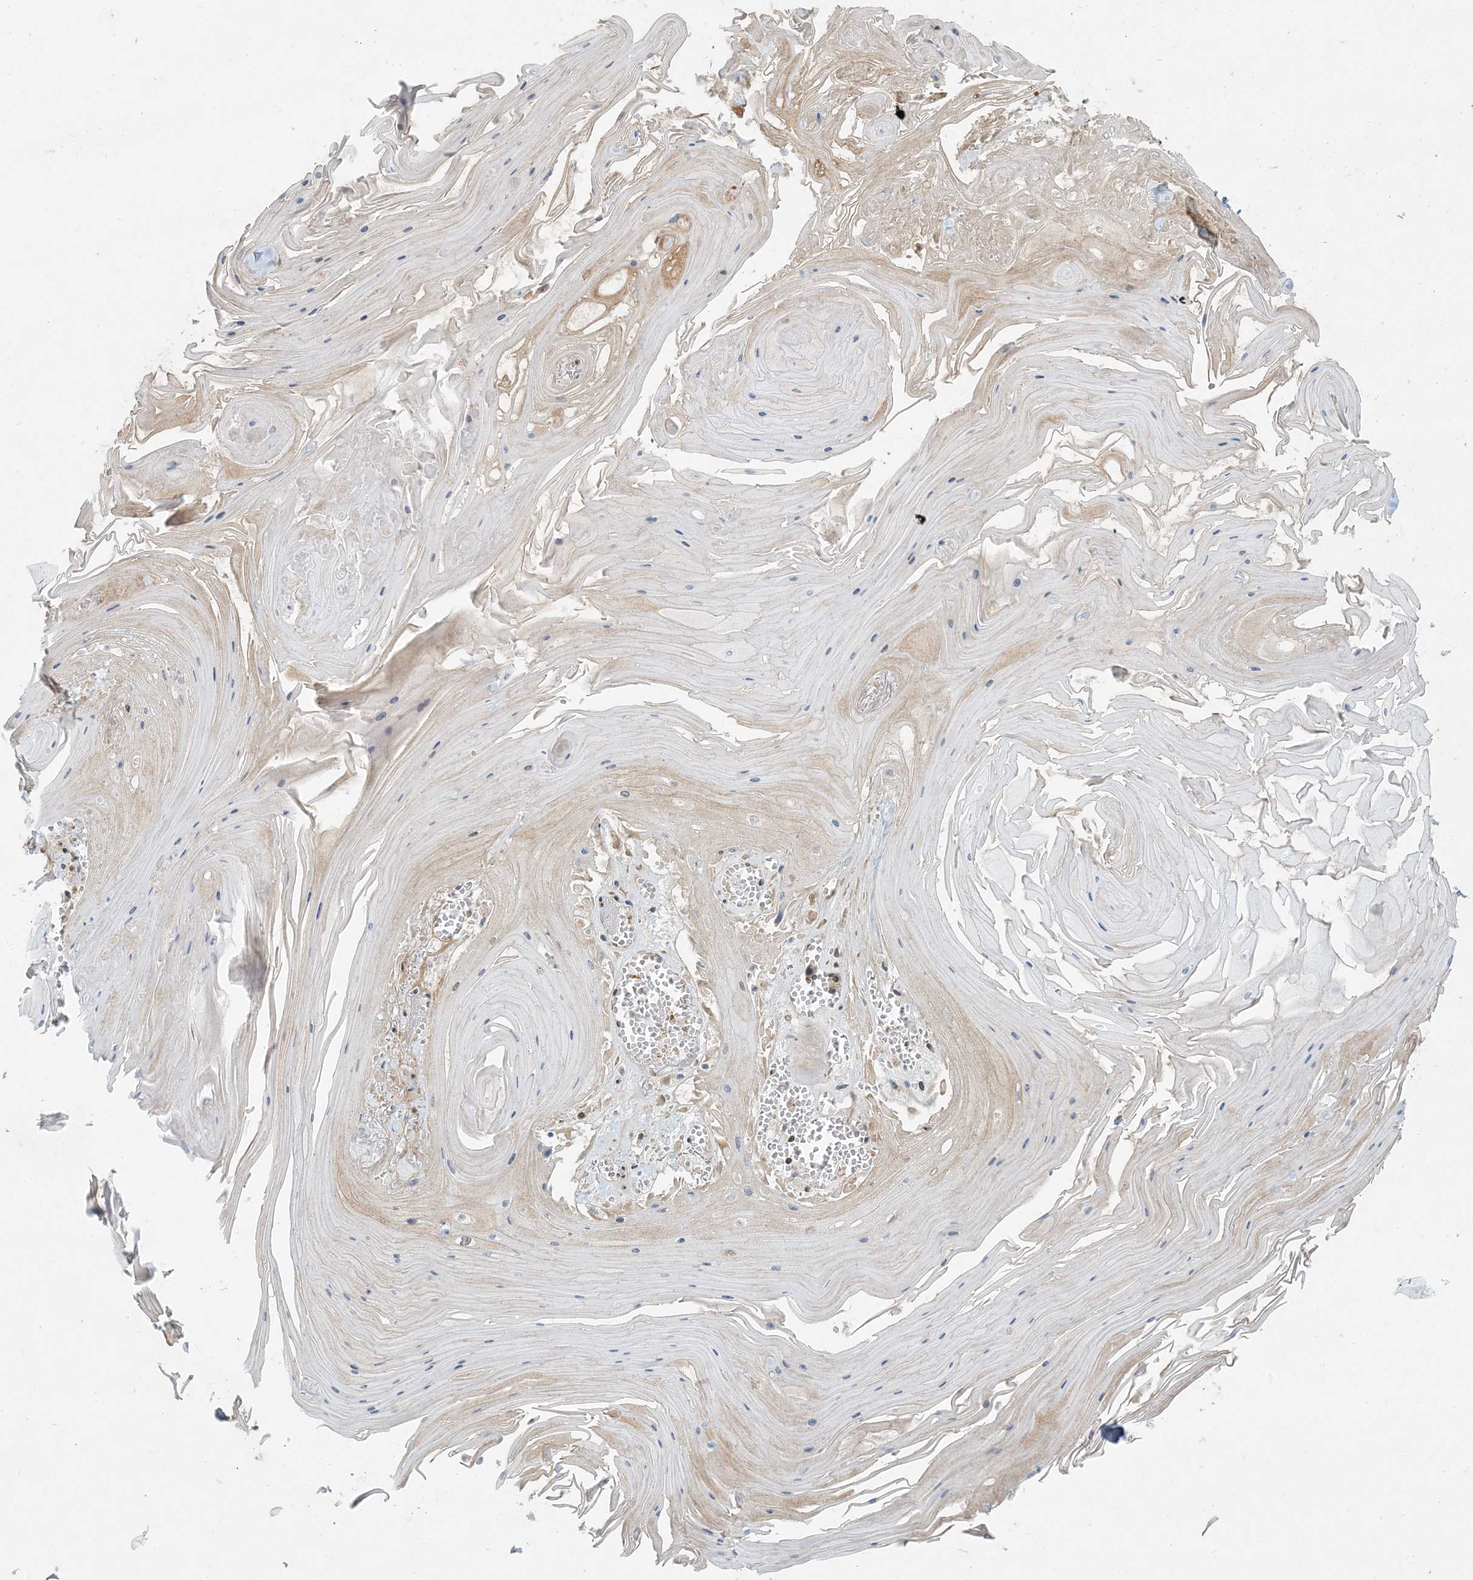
{"staining": {"intensity": "negative", "quantity": "none", "location": "none"}, "tissue": "skin cancer", "cell_type": "Tumor cells", "image_type": "cancer", "snomed": [{"axis": "morphology", "description": "Squamous cell carcinoma, NOS"}, {"axis": "topography", "description": "Skin"}], "caption": "There is no significant staining in tumor cells of skin cancer (squamous cell carcinoma).", "gene": "HACL1", "patient": {"sex": "male", "age": 74}}